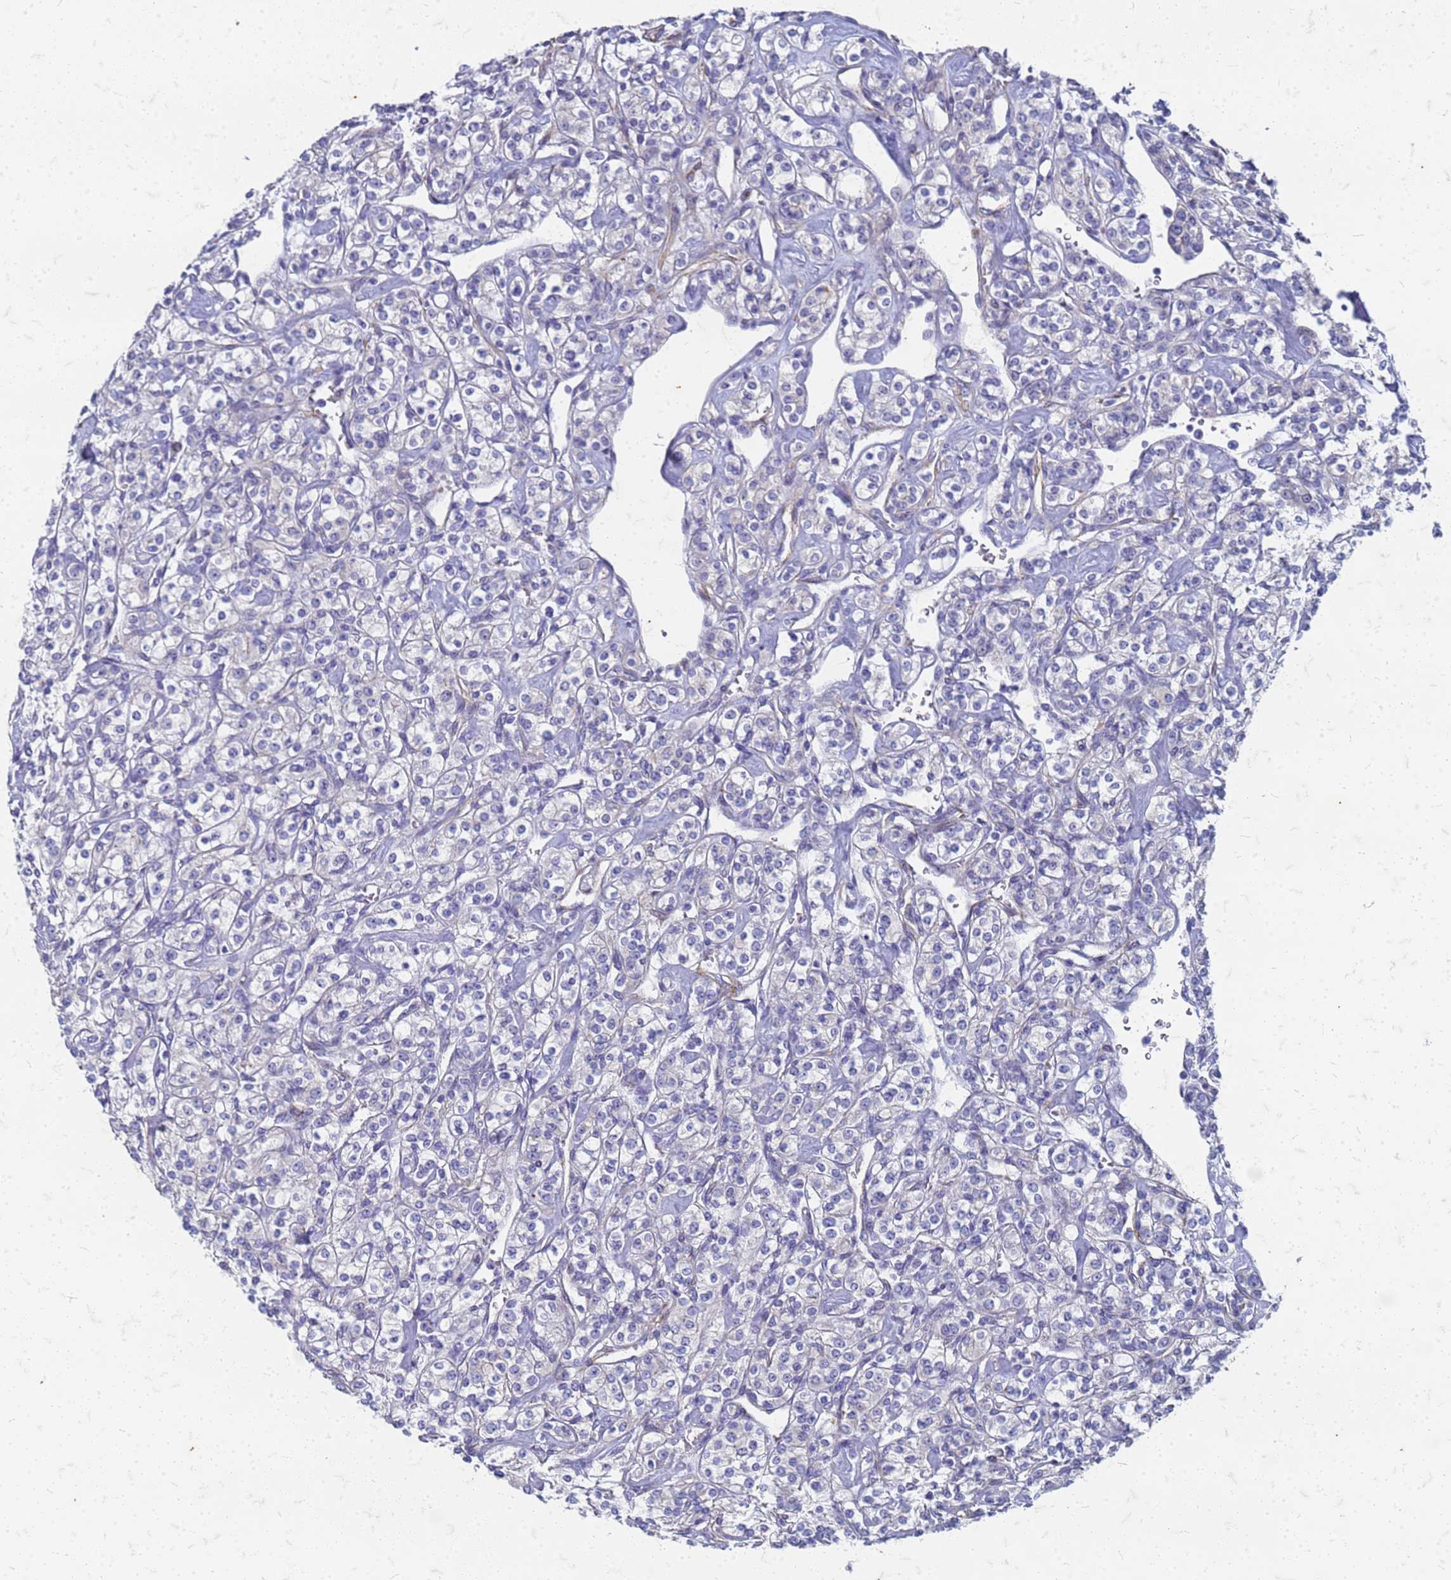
{"staining": {"intensity": "negative", "quantity": "none", "location": "none"}, "tissue": "renal cancer", "cell_type": "Tumor cells", "image_type": "cancer", "snomed": [{"axis": "morphology", "description": "Adenocarcinoma, NOS"}, {"axis": "topography", "description": "Kidney"}], "caption": "Renal adenocarcinoma stained for a protein using immunohistochemistry reveals no expression tumor cells.", "gene": "TRIM64B", "patient": {"sex": "male", "age": 77}}